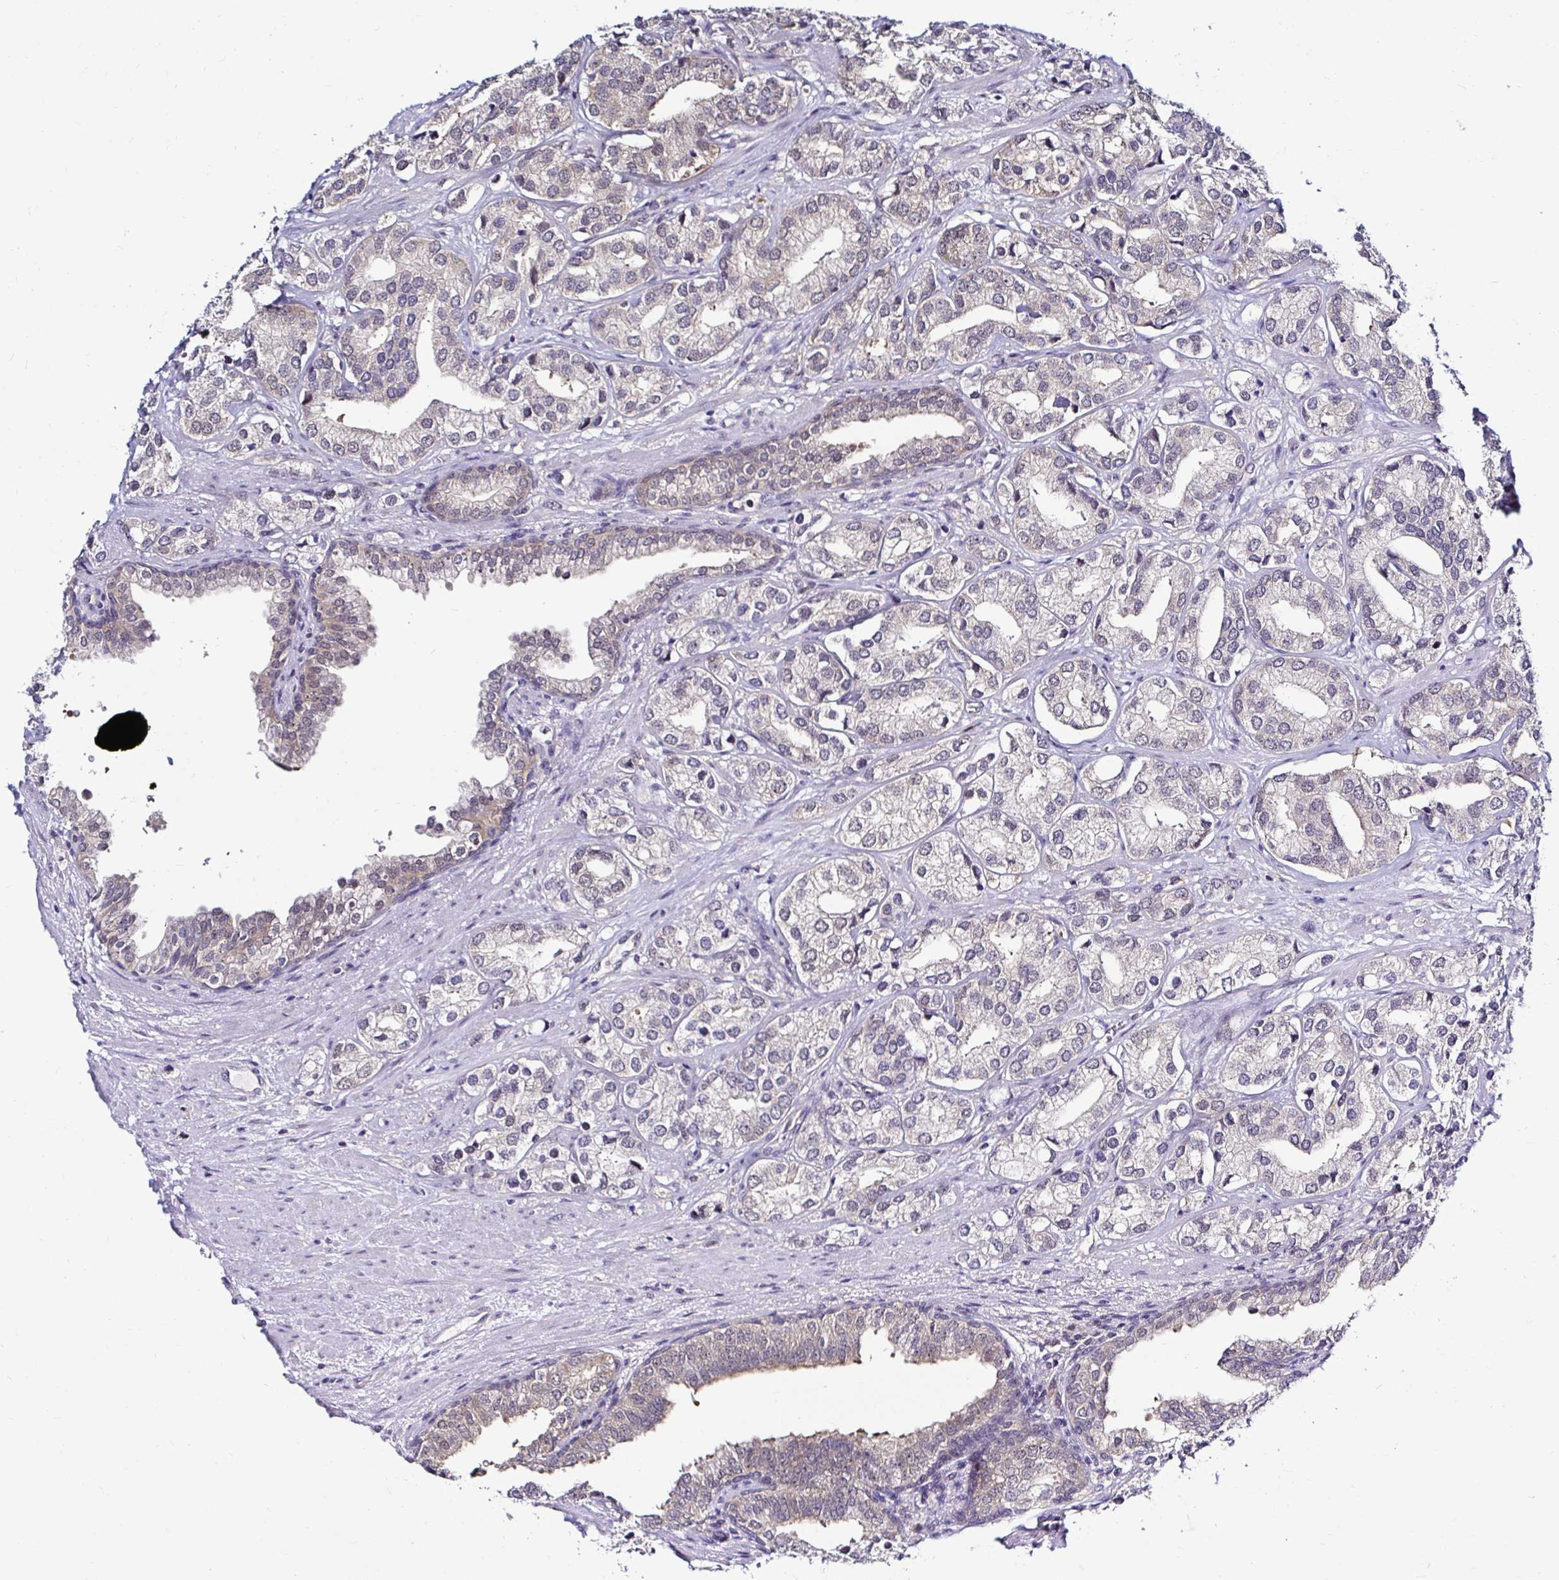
{"staining": {"intensity": "weak", "quantity": "<25%", "location": "nuclear"}, "tissue": "prostate cancer", "cell_type": "Tumor cells", "image_type": "cancer", "snomed": [{"axis": "morphology", "description": "Adenocarcinoma, High grade"}, {"axis": "topography", "description": "Prostate"}], "caption": "The immunohistochemistry micrograph has no significant staining in tumor cells of prostate cancer (adenocarcinoma (high-grade)) tissue. (IHC, brightfield microscopy, high magnification).", "gene": "PSMD3", "patient": {"sex": "male", "age": 58}}